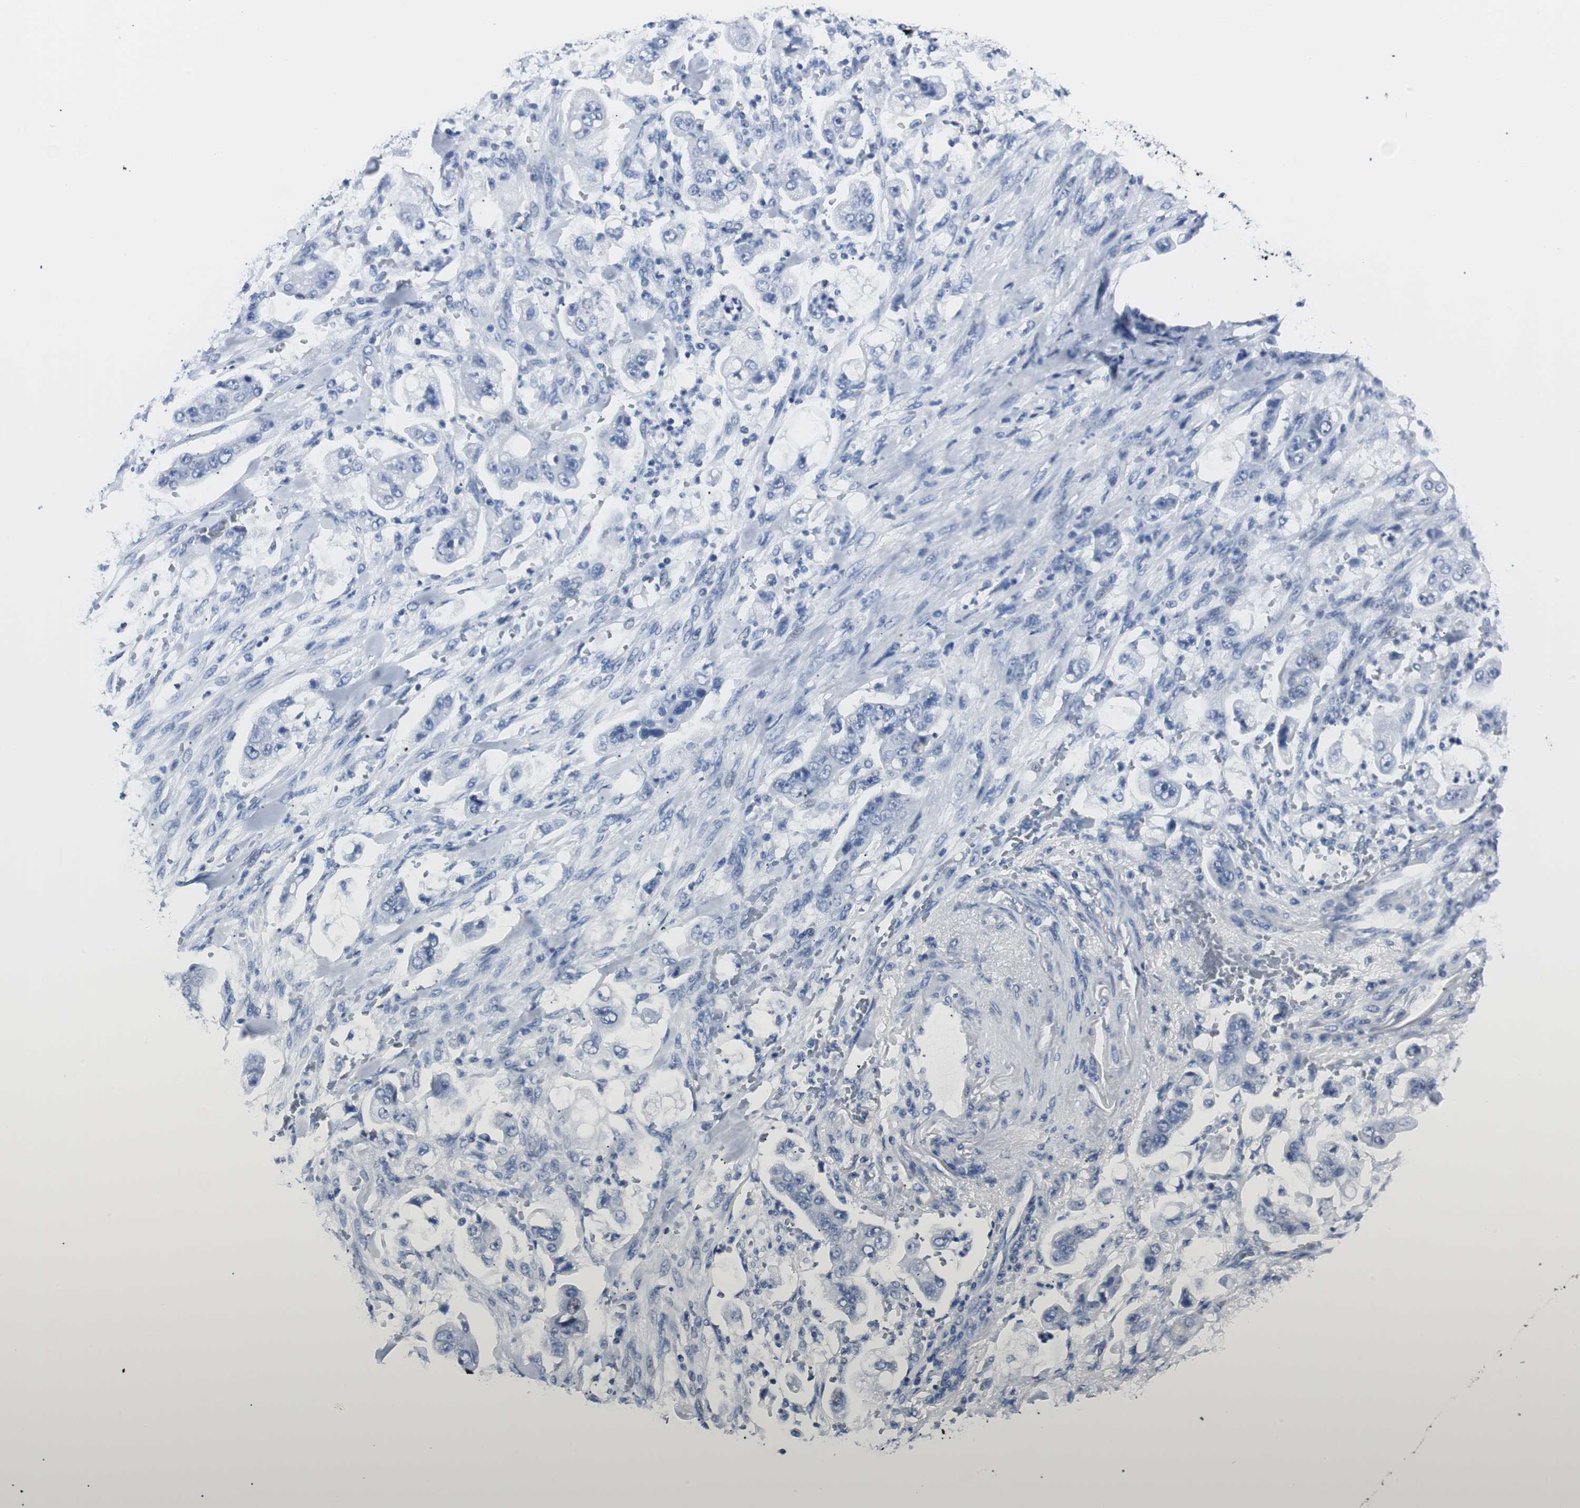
{"staining": {"intensity": "negative", "quantity": "none", "location": "none"}, "tissue": "stomach cancer", "cell_type": "Tumor cells", "image_type": "cancer", "snomed": [{"axis": "morphology", "description": "Adenocarcinoma, NOS"}, {"axis": "topography", "description": "Stomach"}], "caption": "The micrograph exhibits no significant positivity in tumor cells of stomach cancer. (DAB IHC visualized using brightfield microscopy, high magnification).", "gene": "GAP43", "patient": {"sex": "male", "age": 62}}